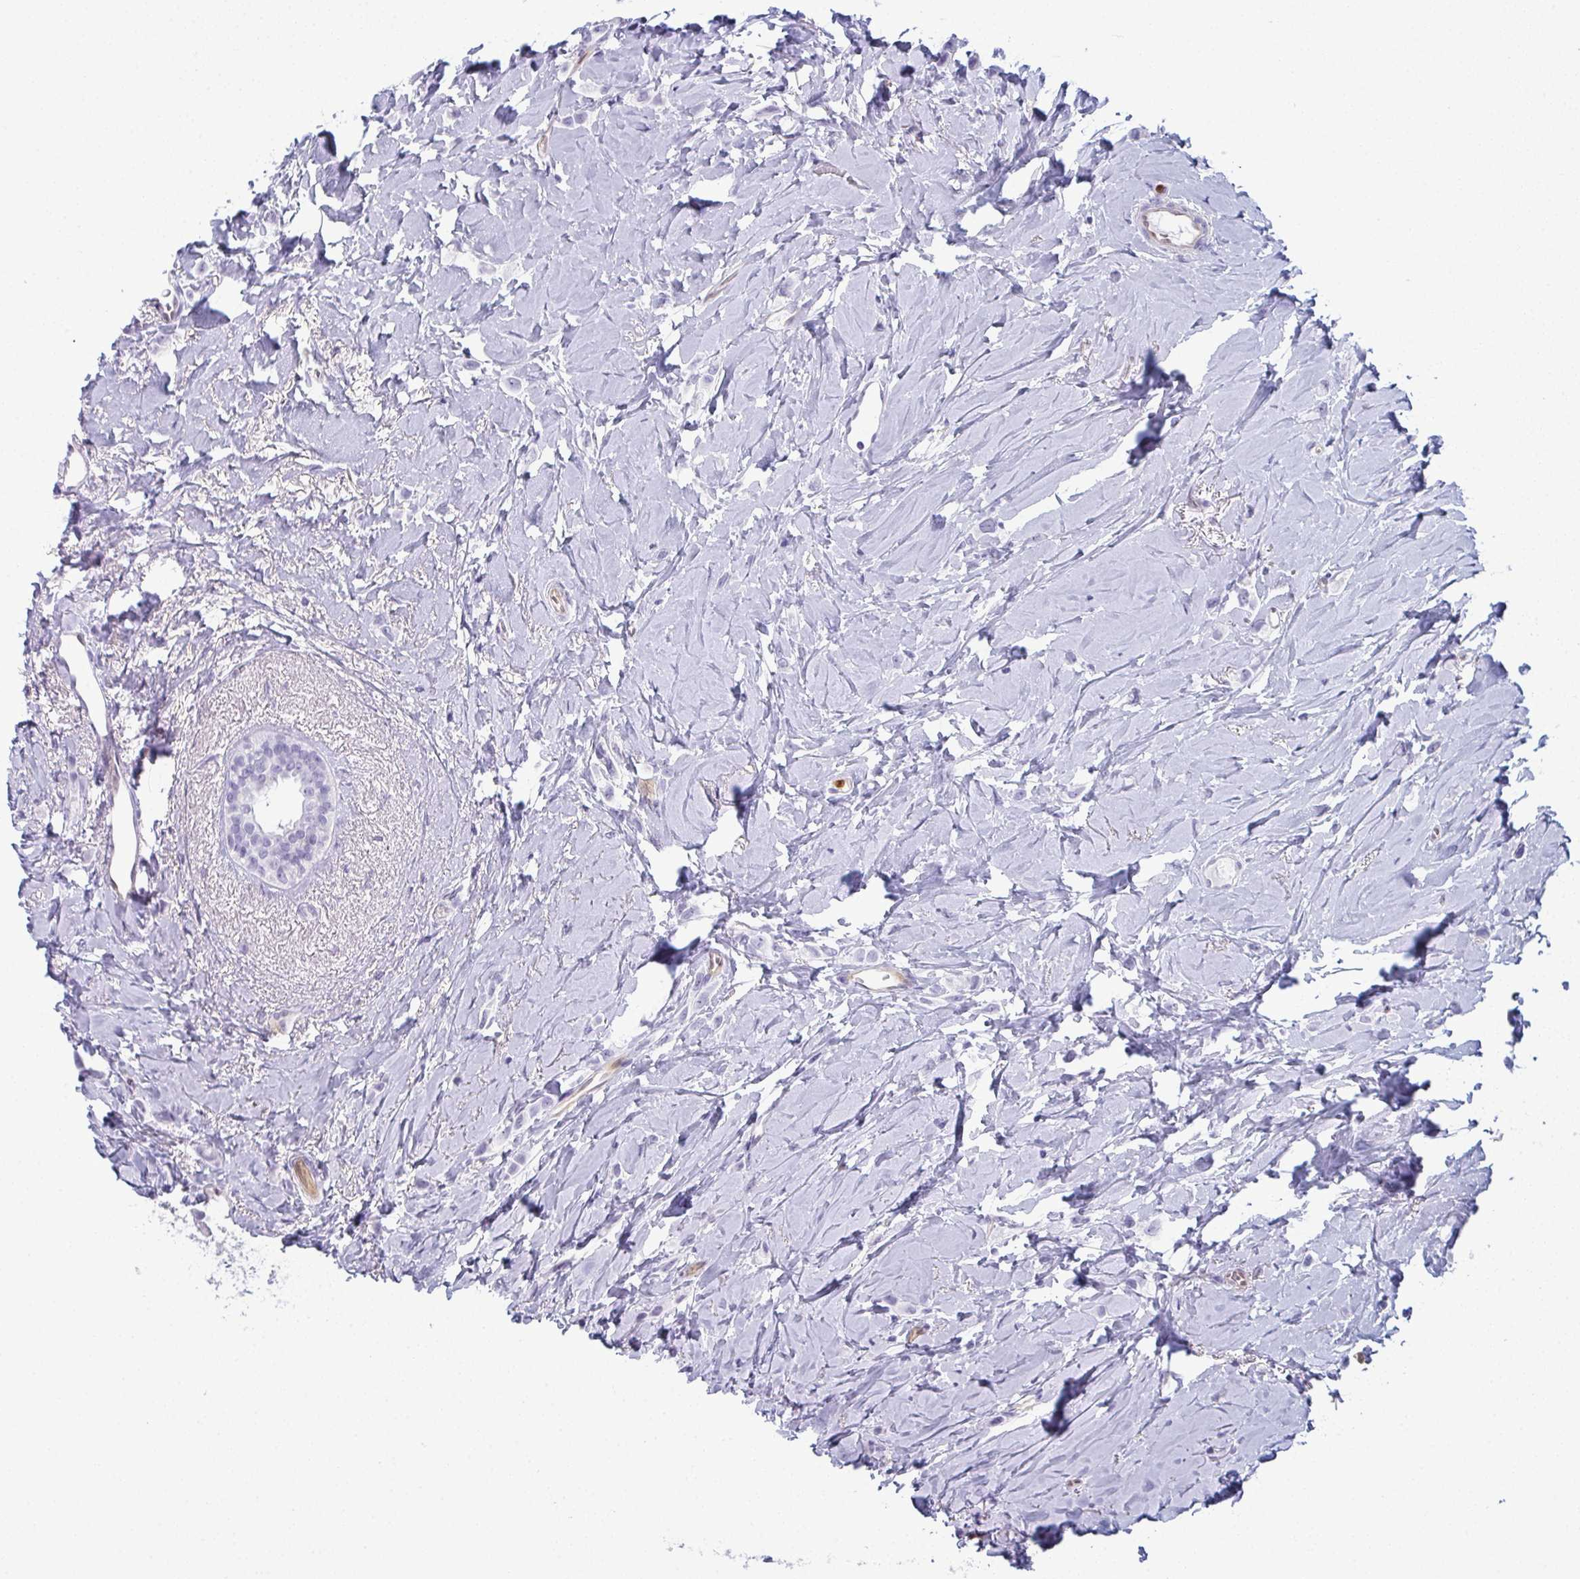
{"staining": {"intensity": "negative", "quantity": "none", "location": "none"}, "tissue": "breast cancer", "cell_type": "Tumor cells", "image_type": "cancer", "snomed": [{"axis": "morphology", "description": "Lobular carcinoma"}, {"axis": "topography", "description": "Breast"}], "caption": "Photomicrograph shows no protein expression in tumor cells of breast lobular carcinoma tissue. (Stains: DAB IHC with hematoxylin counter stain, Microscopy: brightfield microscopy at high magnification).", "gene": "CDA", "patient": {"sex": "female", "age": 66}}